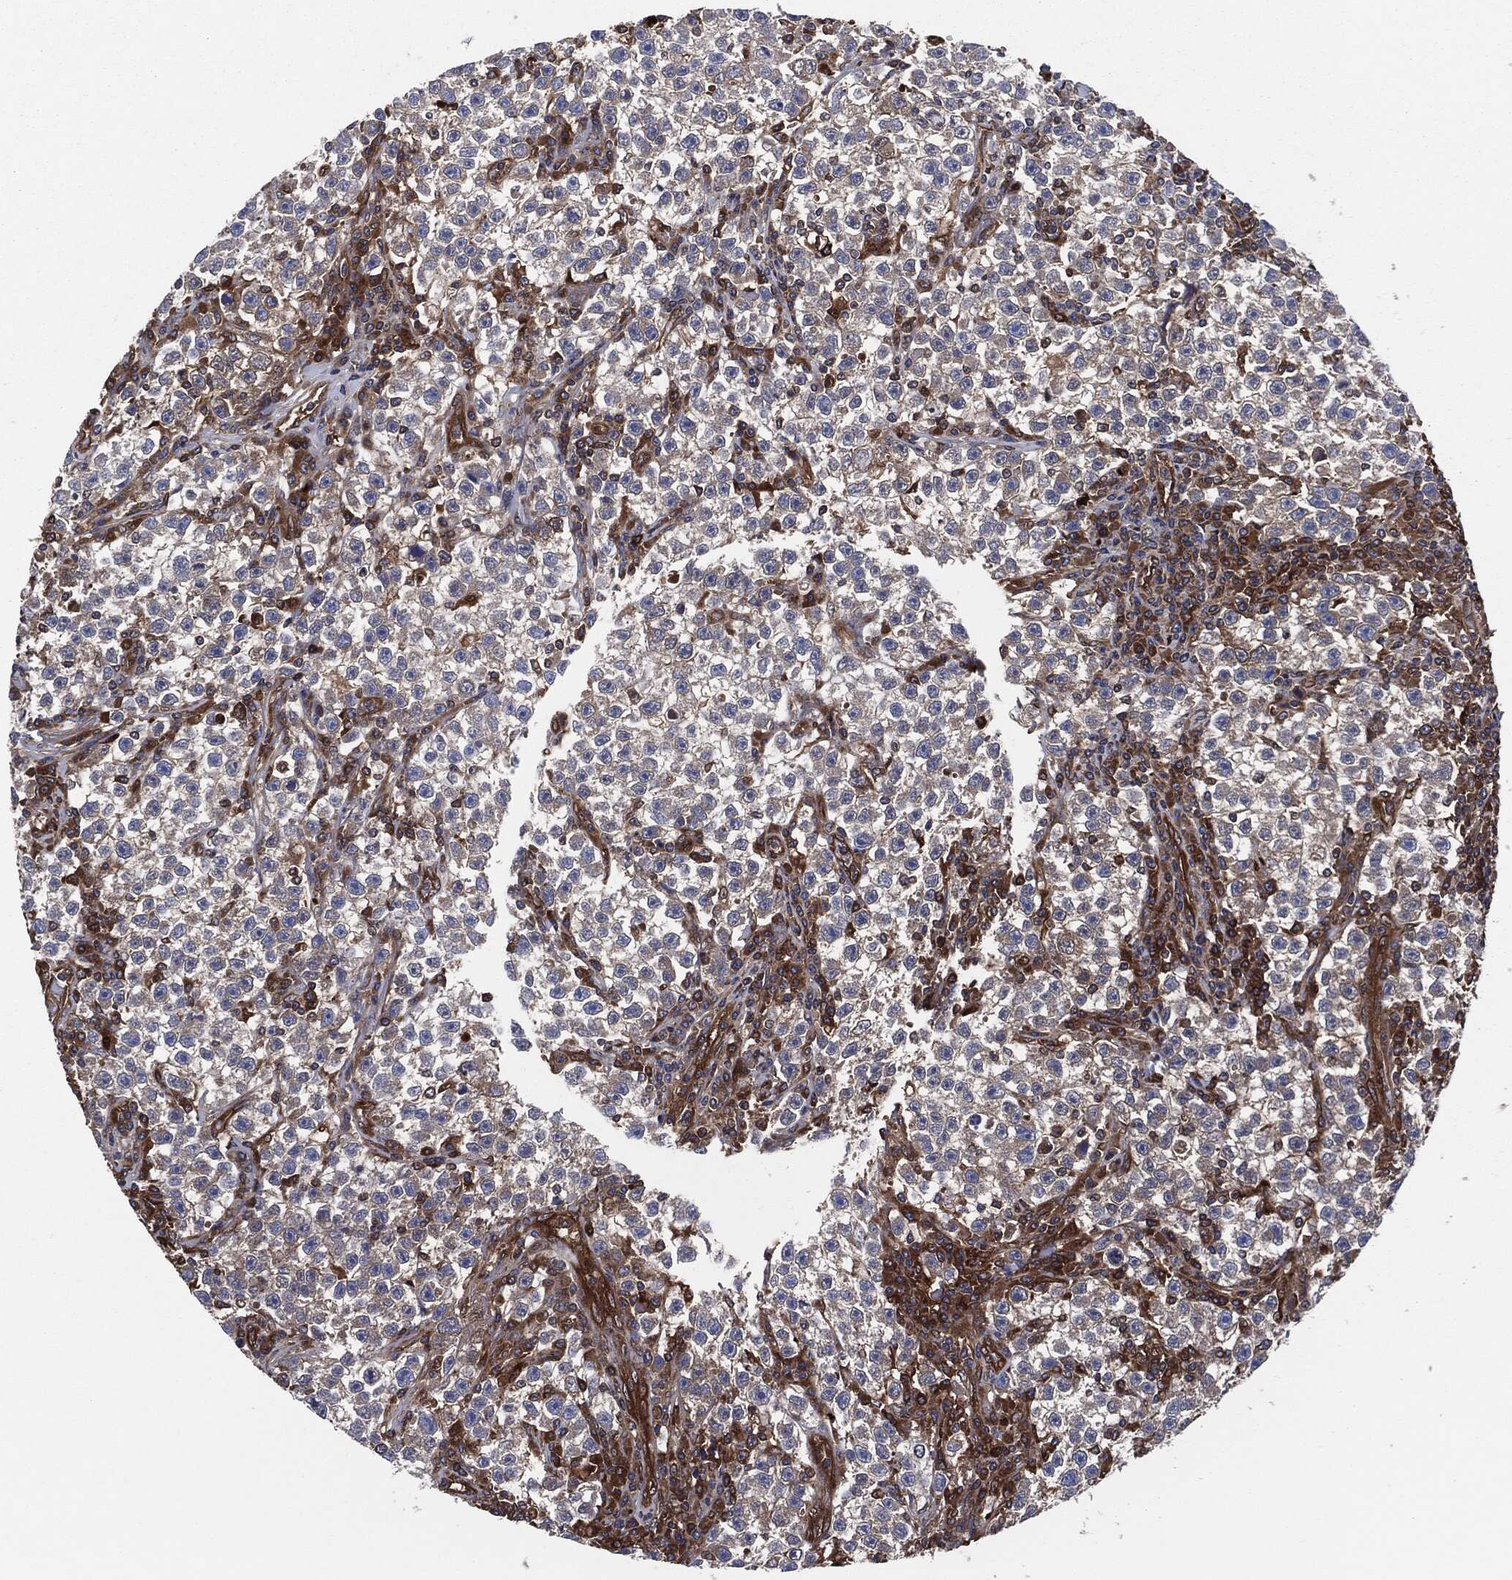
{"staining": {"intensity": "negative", "quantity": "none", "location": "none"}, "tissue": "testis cancer", "cell_type": "Tumor cells", "image_type": "cancer", "snomed": [{"axis": "morphology", "description": "Seminoma, NOS"}, {"axis": "topography", "description": "Testis"}], "caption": "Immunohistochemistry (IHC) histopathology image of seminoma (testis) stained for a protein (brown), which displays no staining in tumor cells.", "gene": "XPNPEP1", "patient": {"sex": "male", "age": 22}}